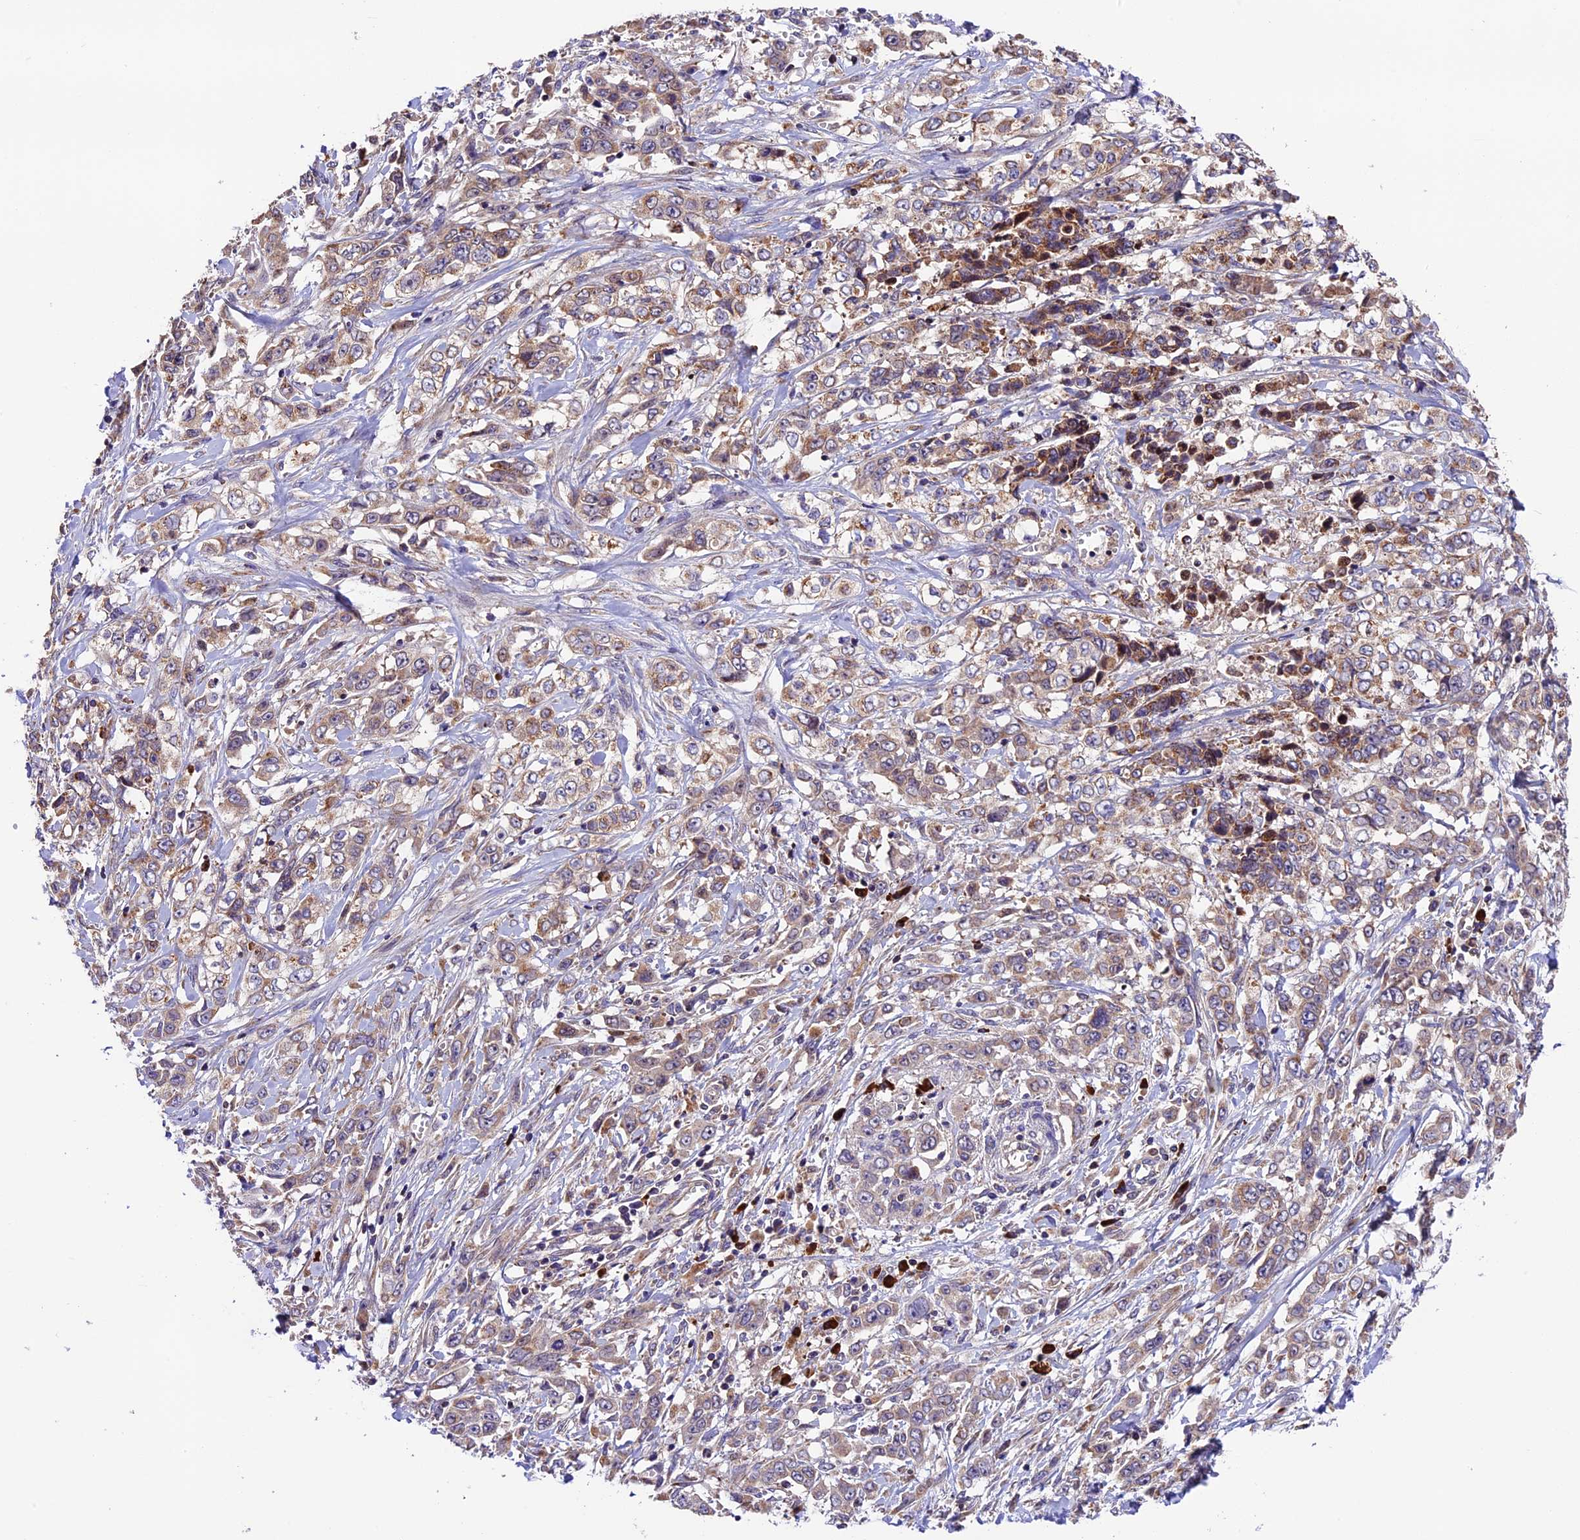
{"staining": {"intensity": "weak", "quantity": ">75%", "location": "cytoplasmic/membranous"}, "tissue": "stomach cancer", "cell_type": "Tumor cells", "image_type": "cancer", "snomed": [{"axis": "morphology", "description": "Adenocarcinoma, NOS"}, {"axis": "topography", "description": "Stomach, upper"}], "caption": "The histopathology image demonstrates staining of adenocarcinoma (stomach), revealing weak cytoplasmic/membranous protein positivity (brown color) within tumor cells.", "gene": "METTL22", "patient": {"sex": "male", "age": 62}}